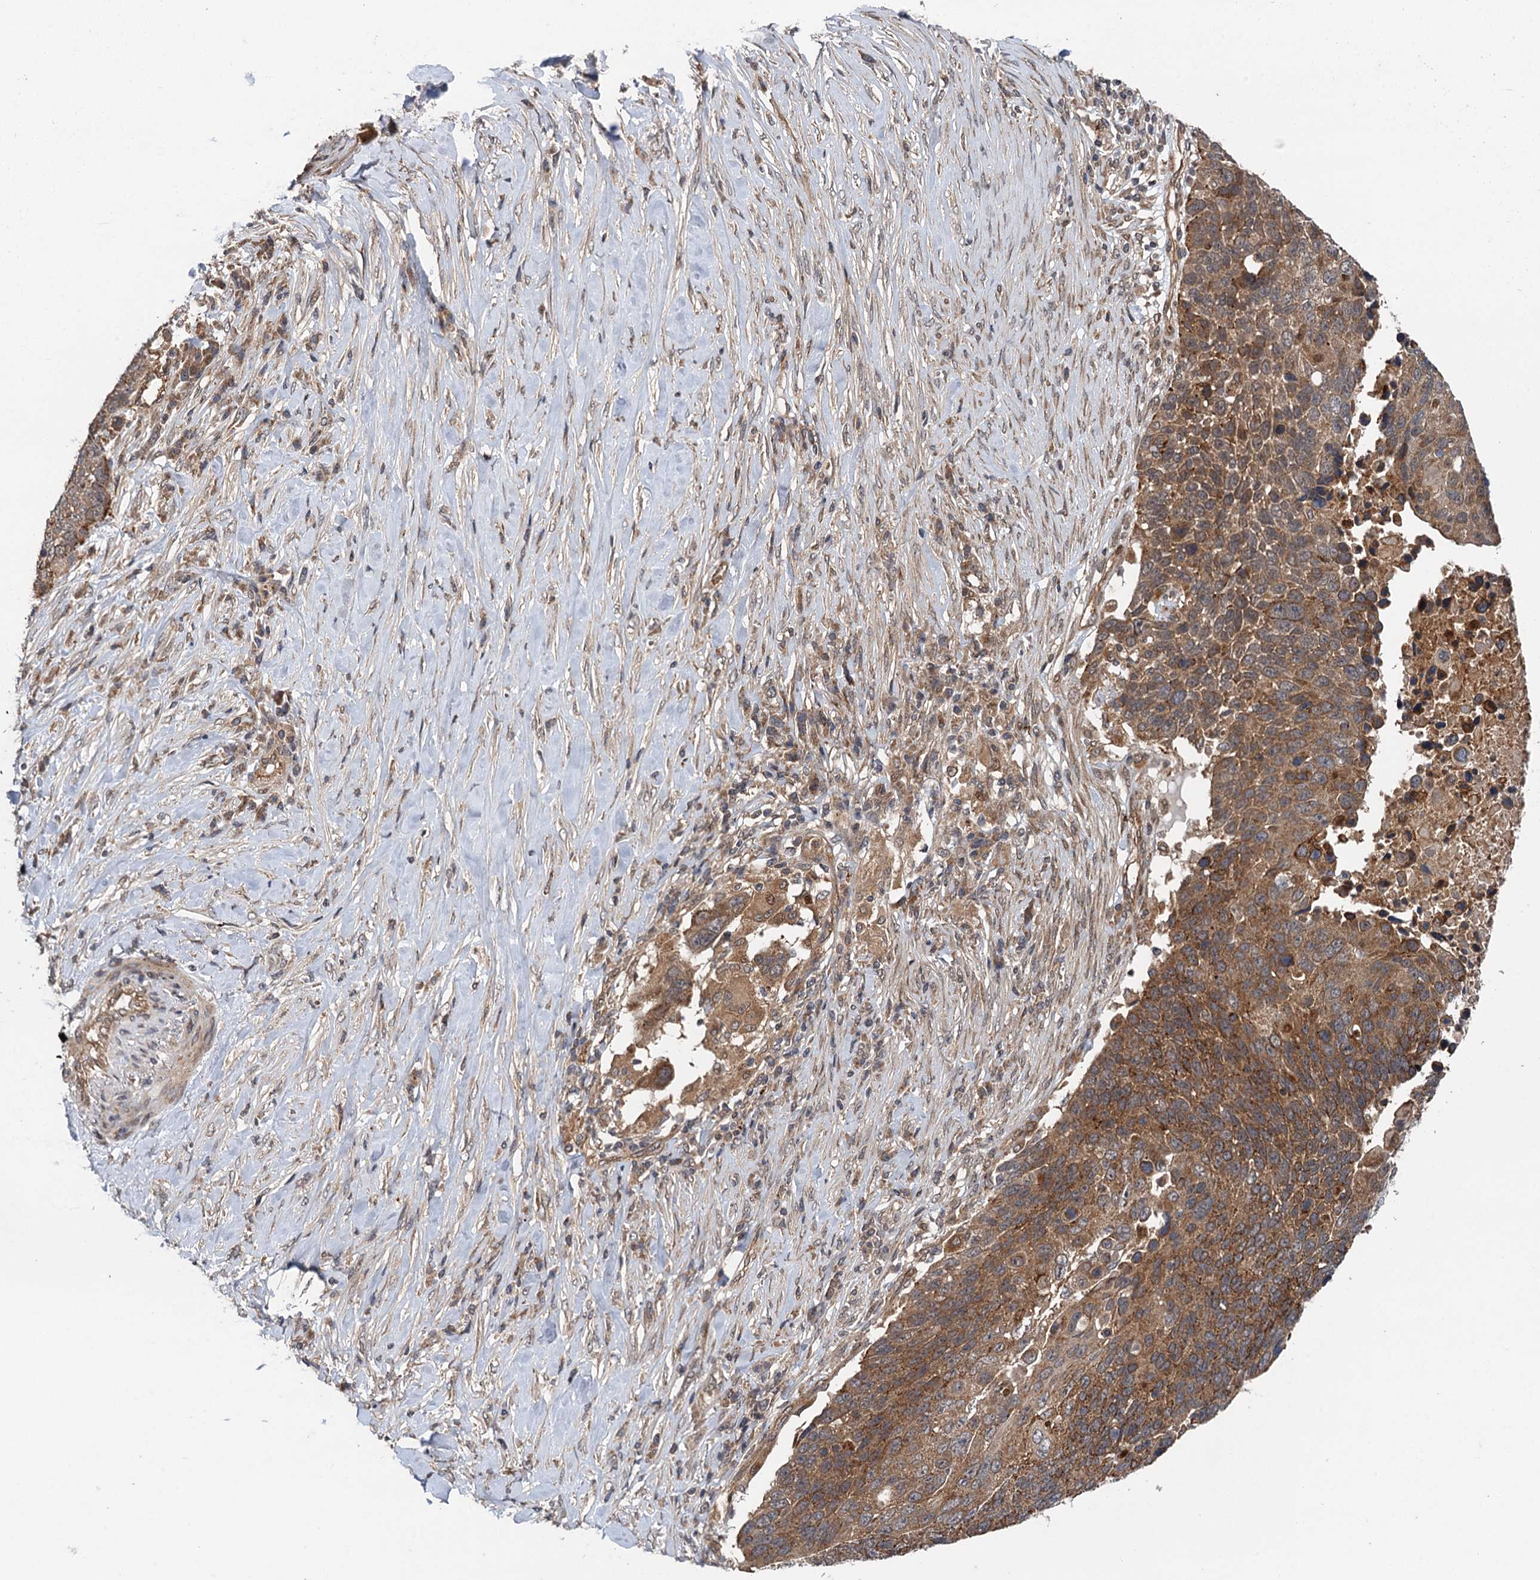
{"staining": {"intensity": "moderate", "quantity": ">75%", "location": "cytoplasmic/membranous"}, "tissue": "lung cancer", "cell_type": "Tumor cells", "image_type": "cancer", "snomed": [{"axis": "morphology", "description": "Normal tissue, NOS"}, {"axis": "morphology", "description": "Squamous cell carcinoma, NOS"}, {"axis": "topography", "description": "Lymph node"}, {"axis": "topography", "description": "Lung"}], "caption": "Immunohistochemical staining of squamous cell carcinoma (lung) displays medium levels of moderate cytoplasmic/membranous staining in about >75% of tumor cells.", "gene": "NLRP10", "patient": {"sex": "male", "age": 66}}